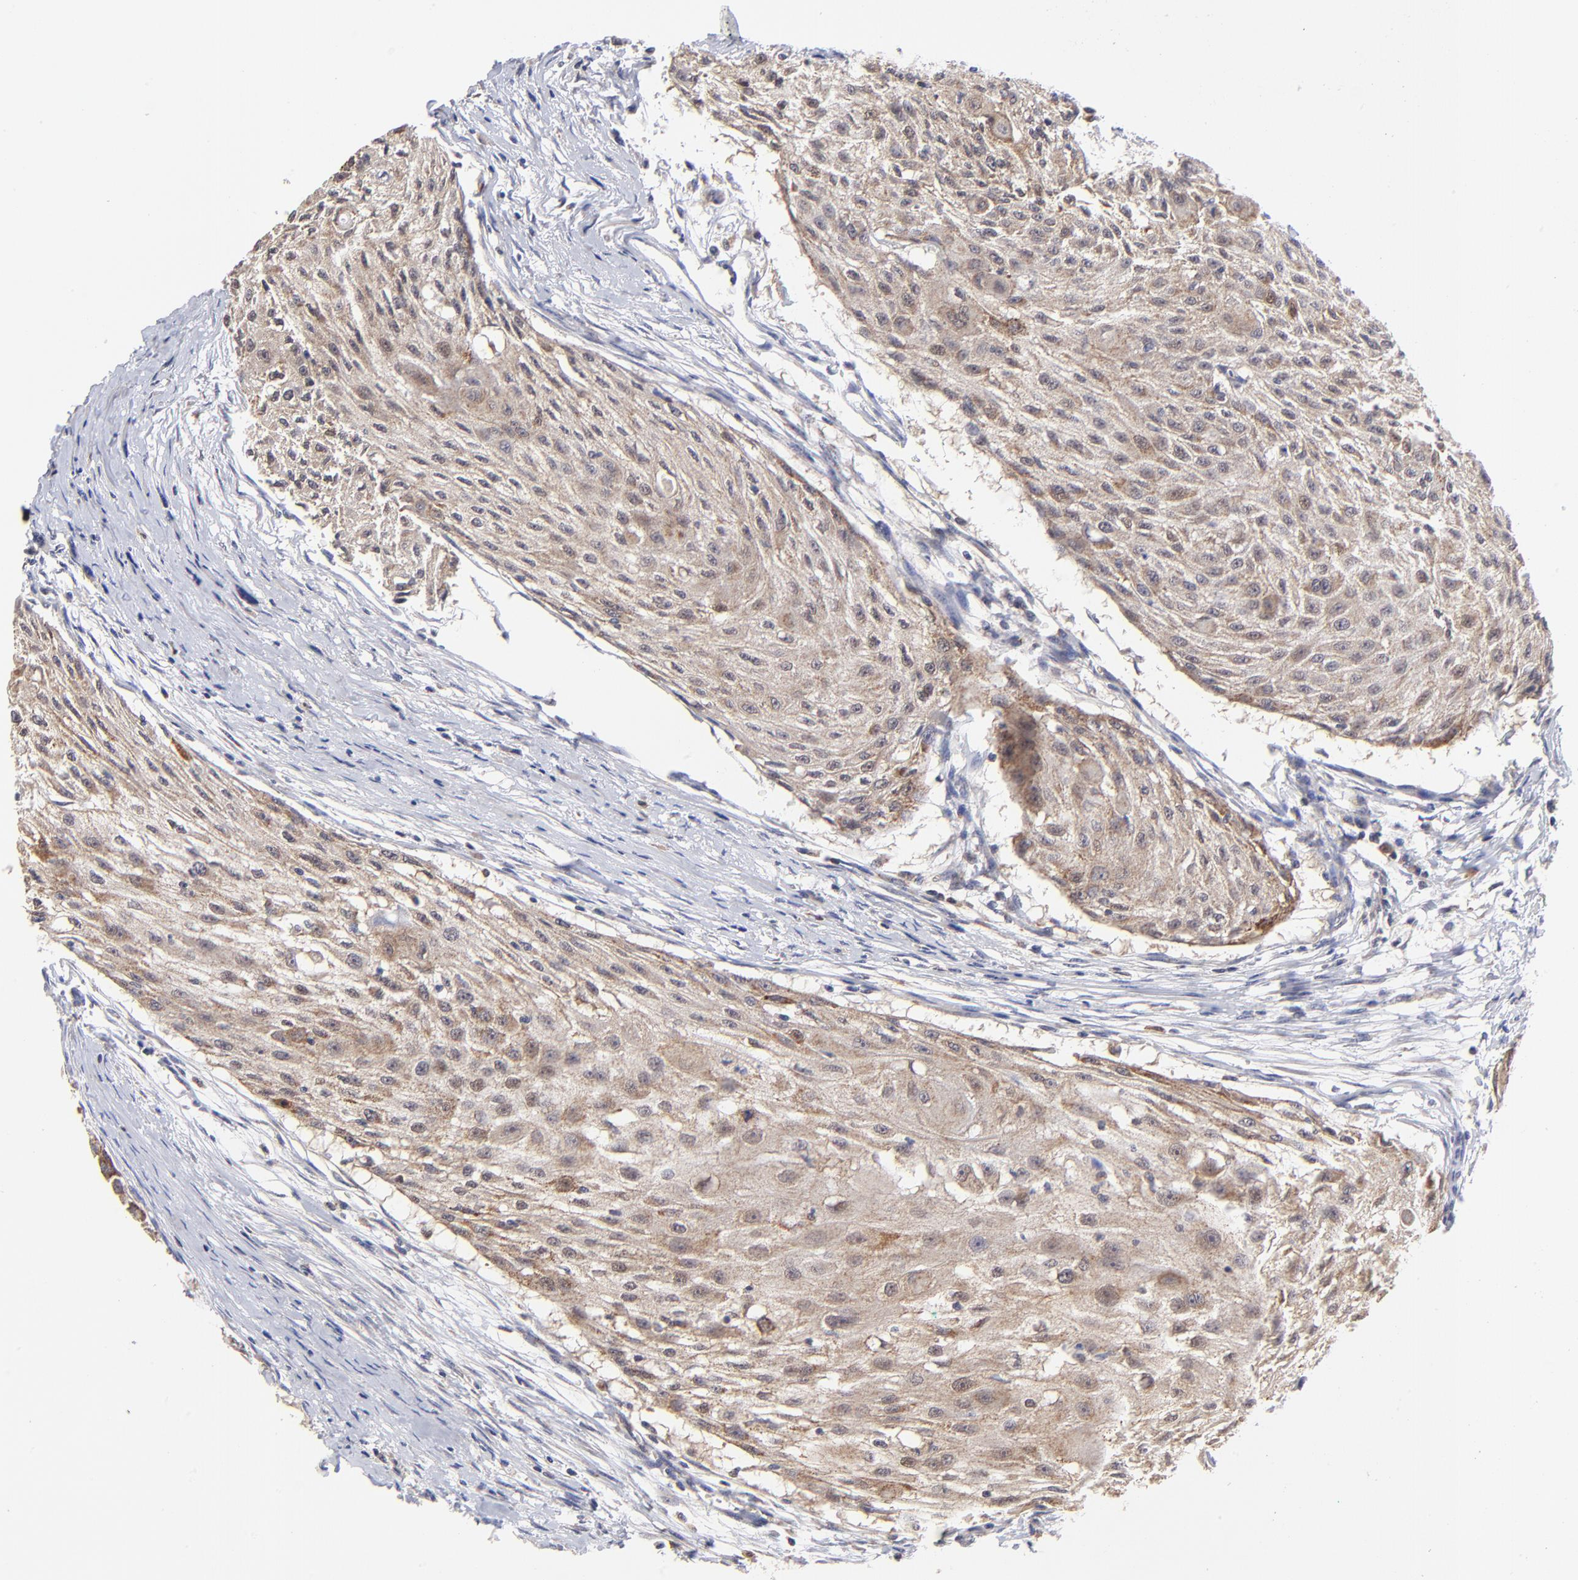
{"staining": {"intensity": "moderate", "quantity": "25%-75%", "location": "cytoplasmic/membranous"}, "tissue": "head and neck cancer", "cell_type": "Tumor cells", "image_type": "cancer", "snomed": [{"axis": "morphology", "description": "Squamous cell carcinoma, NOS"}, {"axis": "topography", "description": "Head-Neck"}], "caption": "Human head and neck cancer stained for a protein (brown) reveals moderate cytoplasmic/membranous positive expression in approximately 25%-75% of tumor cells.", "gene": "FBXL12", "patient": {"sex": "male", "age": 64}}